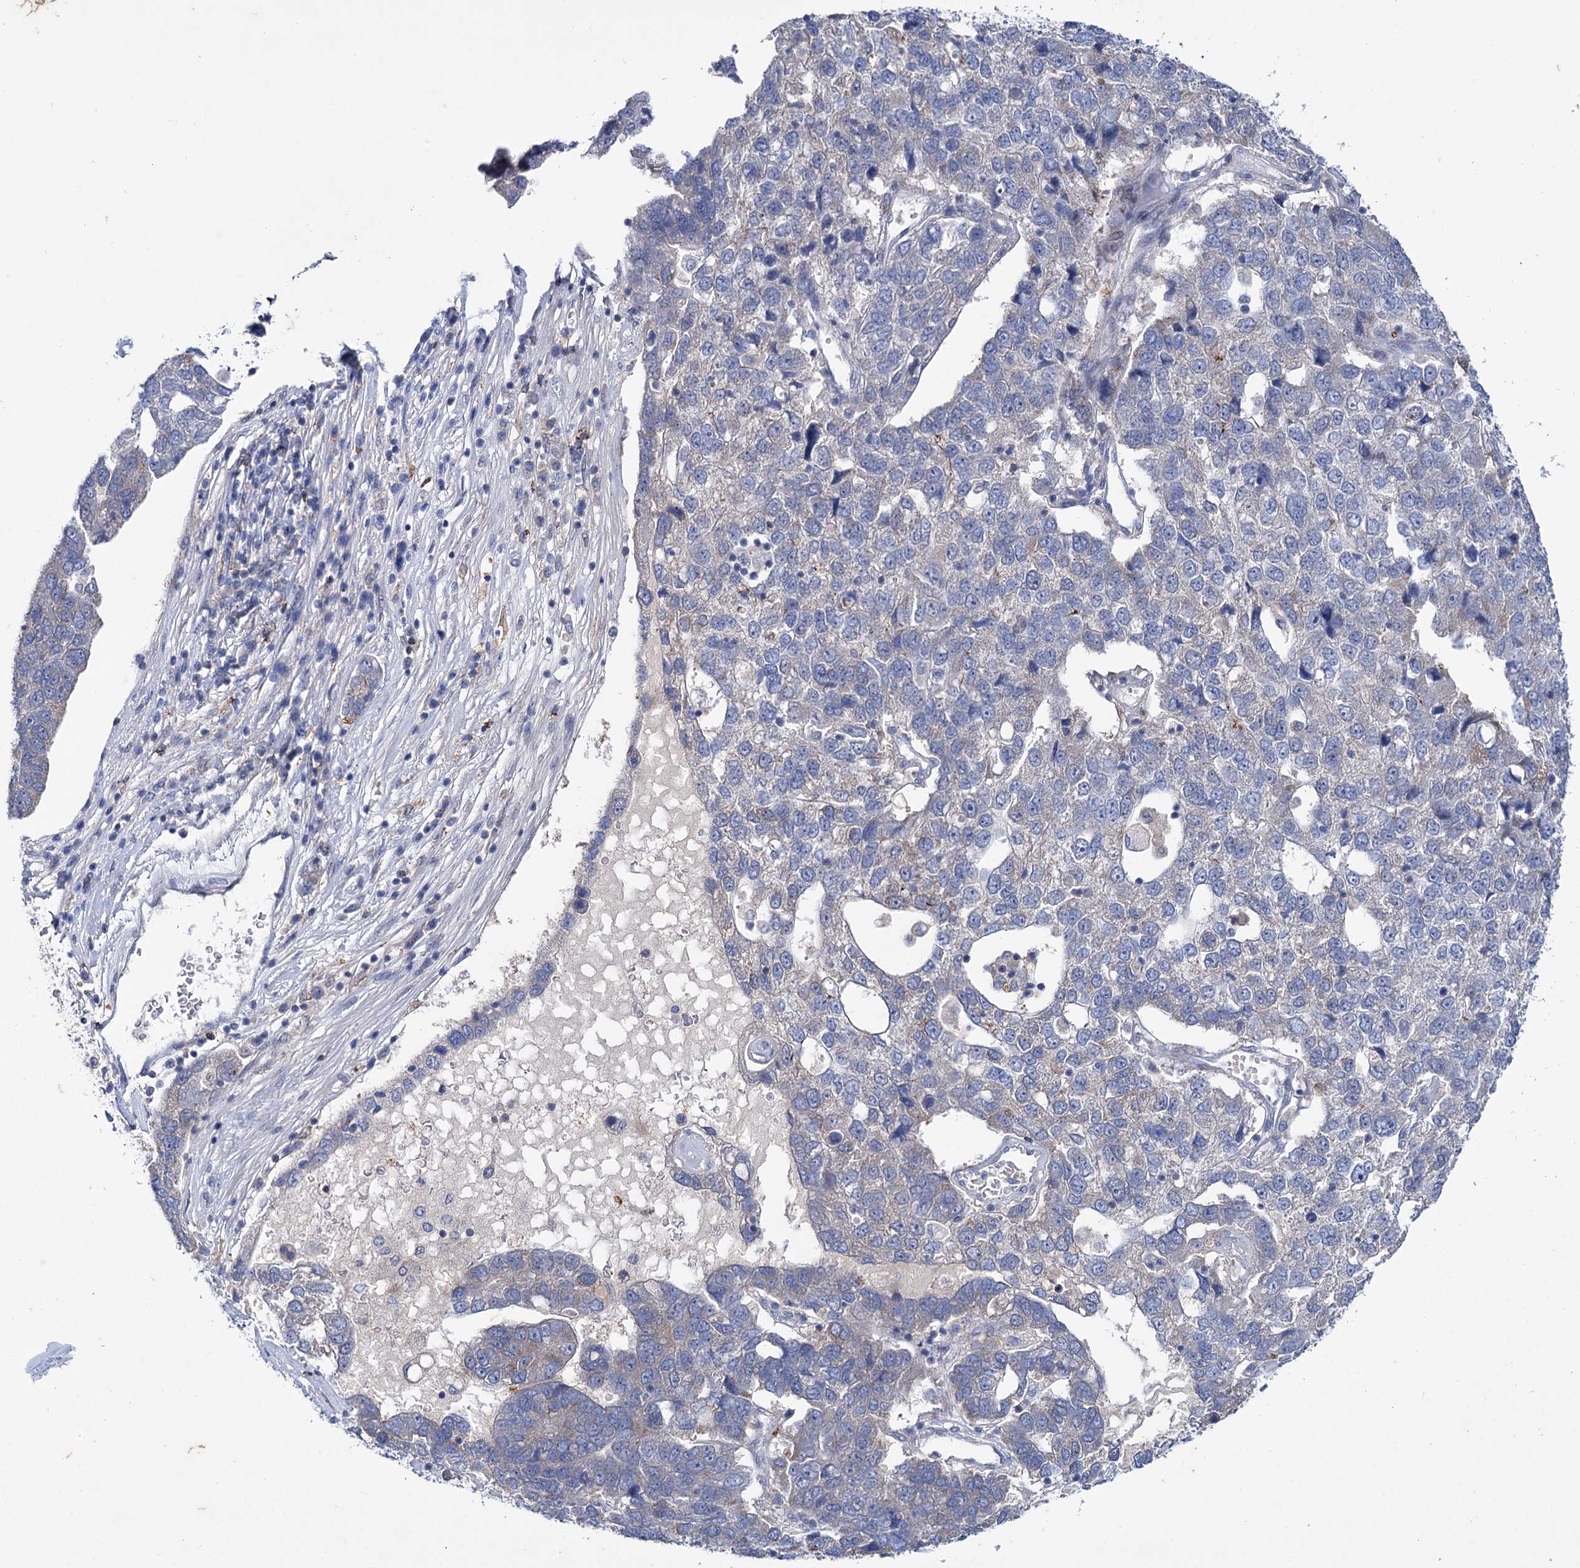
{"staining": {"intensity": "negative", "quantity": "none", "location": "none"}, "tissue": "pancreatic cancer", "cell_type": "Tumor cells", "image_type": "cancer", "snomed": [{"axis": "morphology", "description": "Adenocarcinoma, NOS"}, {"axis": "topography", "description": "Pancreas"}], "caption": "Pancreatic cancer (adenocarcinoma) stained for a protein using immunohistochemistry (IHC) reveals no expression tumor cells.", "gene": "MID1IP1", "patient": {"sex": "female", "age": 61}}